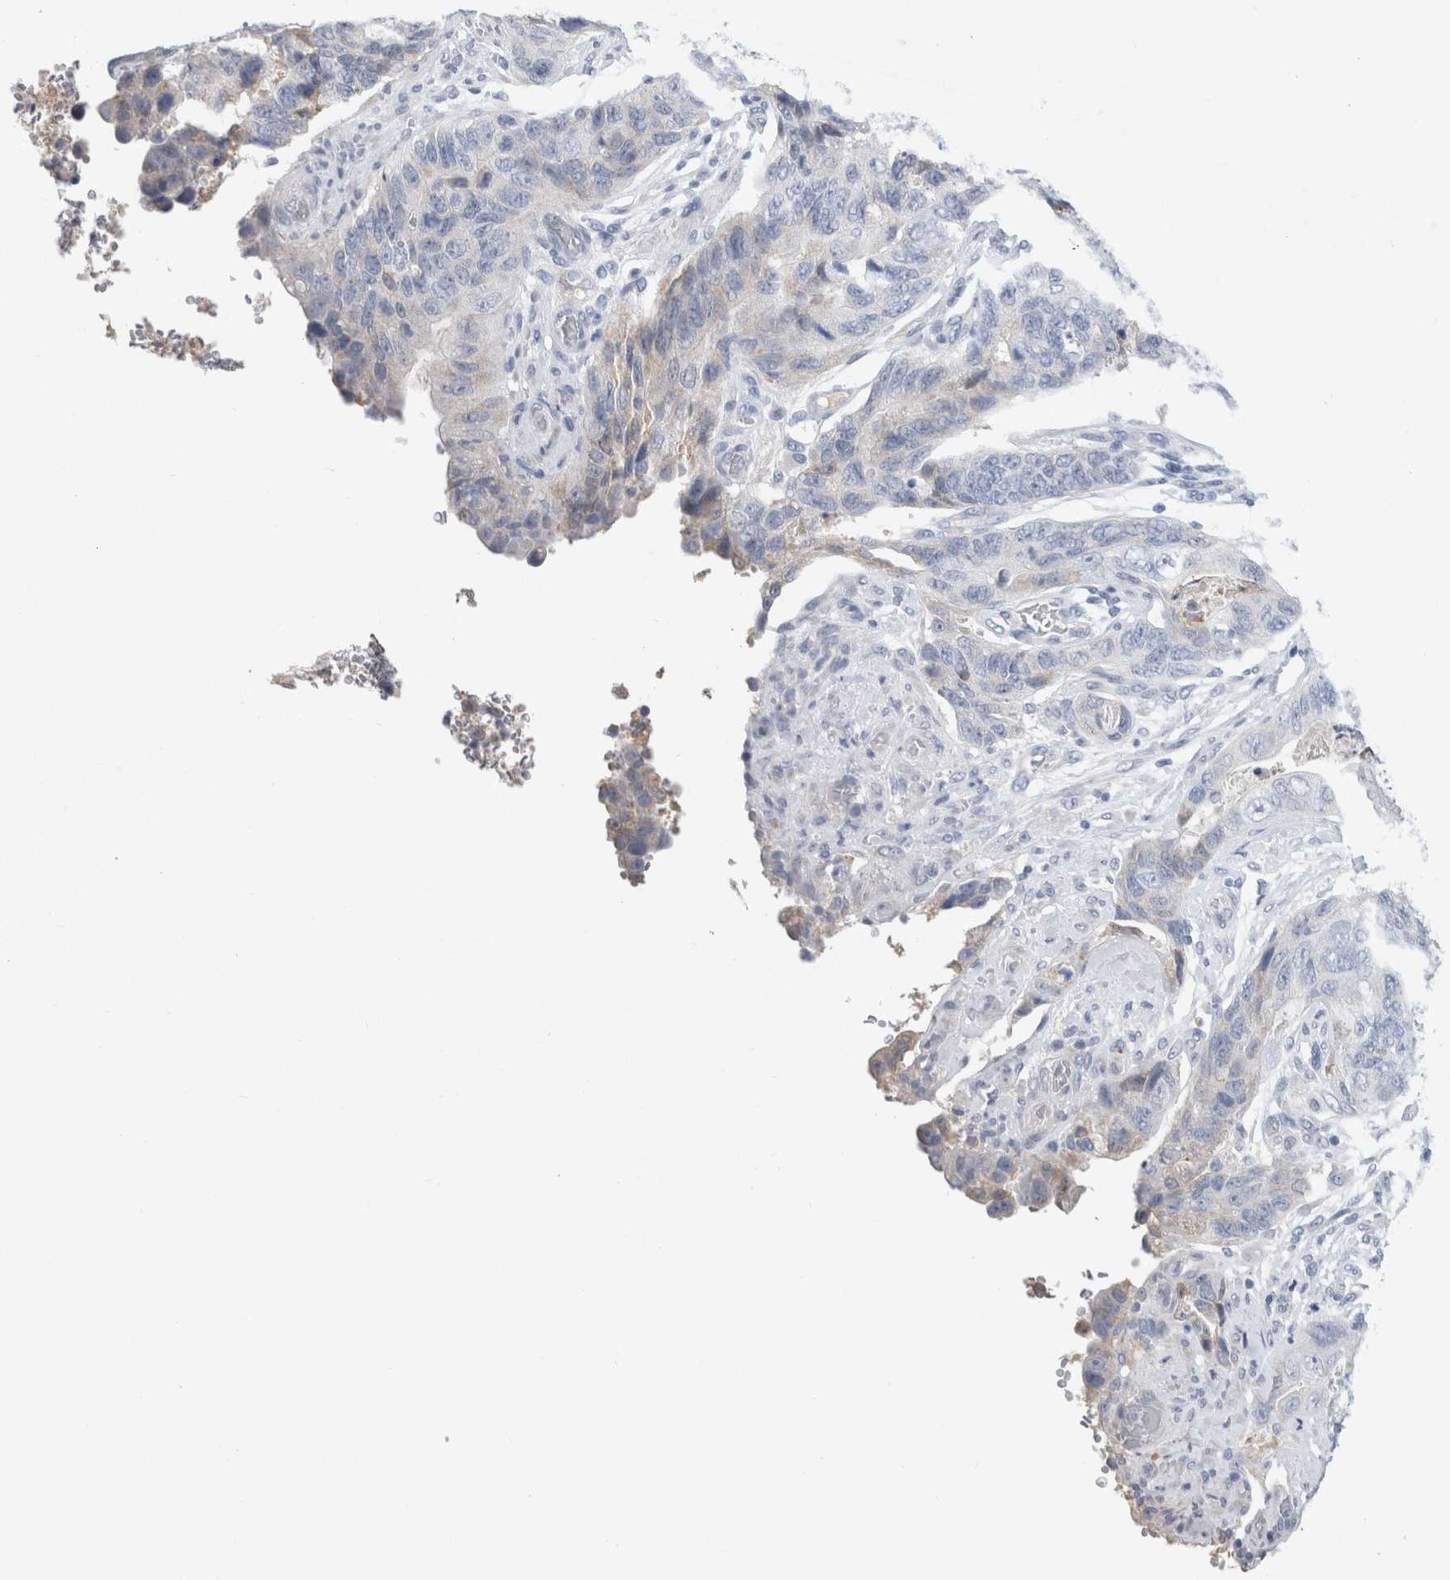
{"staining": {"intensity": "negative", "quantity": "none", "location": "none"}, "tissue": "stomach cancer", "cell_type": "Tumor cells", "image_type": "cancer", "snomed": [{"axis": "morphology", "description": "Adenocarcinoma, NOS"}, {"axis": "topography", "description": "Stomach"}], "caption": "The histopathology image demonstrates no significant expression in tumor cells of adenocarcinoma (stomach). (Stains: DAB immunohistochemistry with hematoxylin counter stain, Microscopy: brightfield microscopy at high magnification).", "gene": "SCGB1A1", "patient": {"sex": "female", "age": 89}}